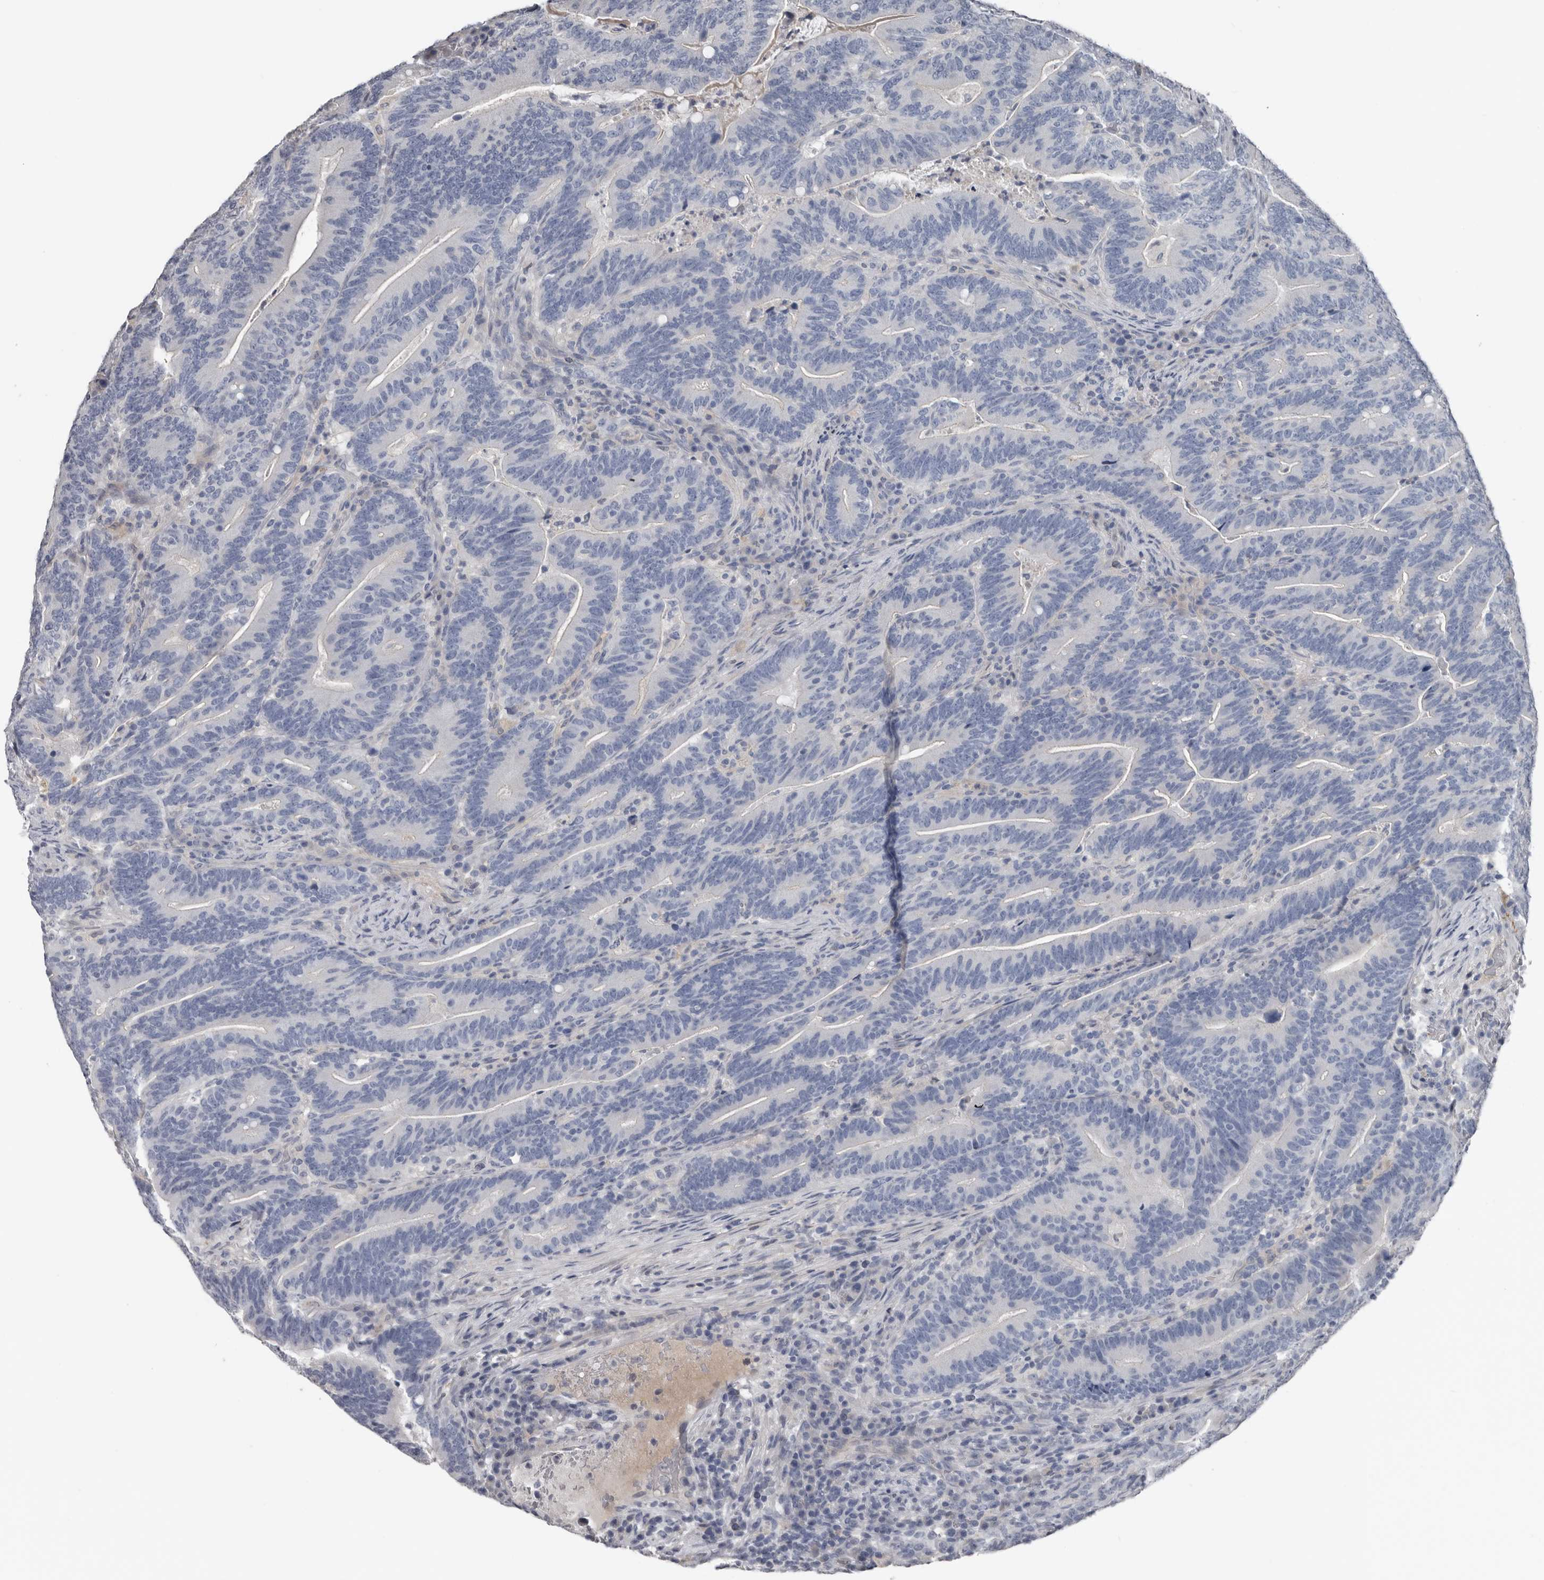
{"staining": {"intensity": "negative", "quantity": "none", "location": "none"}, "tissue": "colorectal cancer", "cell_type": "Tumor cells", "image_type": "cancer", "snomed": [{"axis": "morphology", "description": "Adenocarcinoma, NOS"}, {"axis": "topography", "description": "Colon"}], "caption": "Colorectal cancer stained for a protein using immunohistochemistry displays no expression tumor cells.", "gene": "FABP7", "patient": {"sex": "female", "age": 66}}